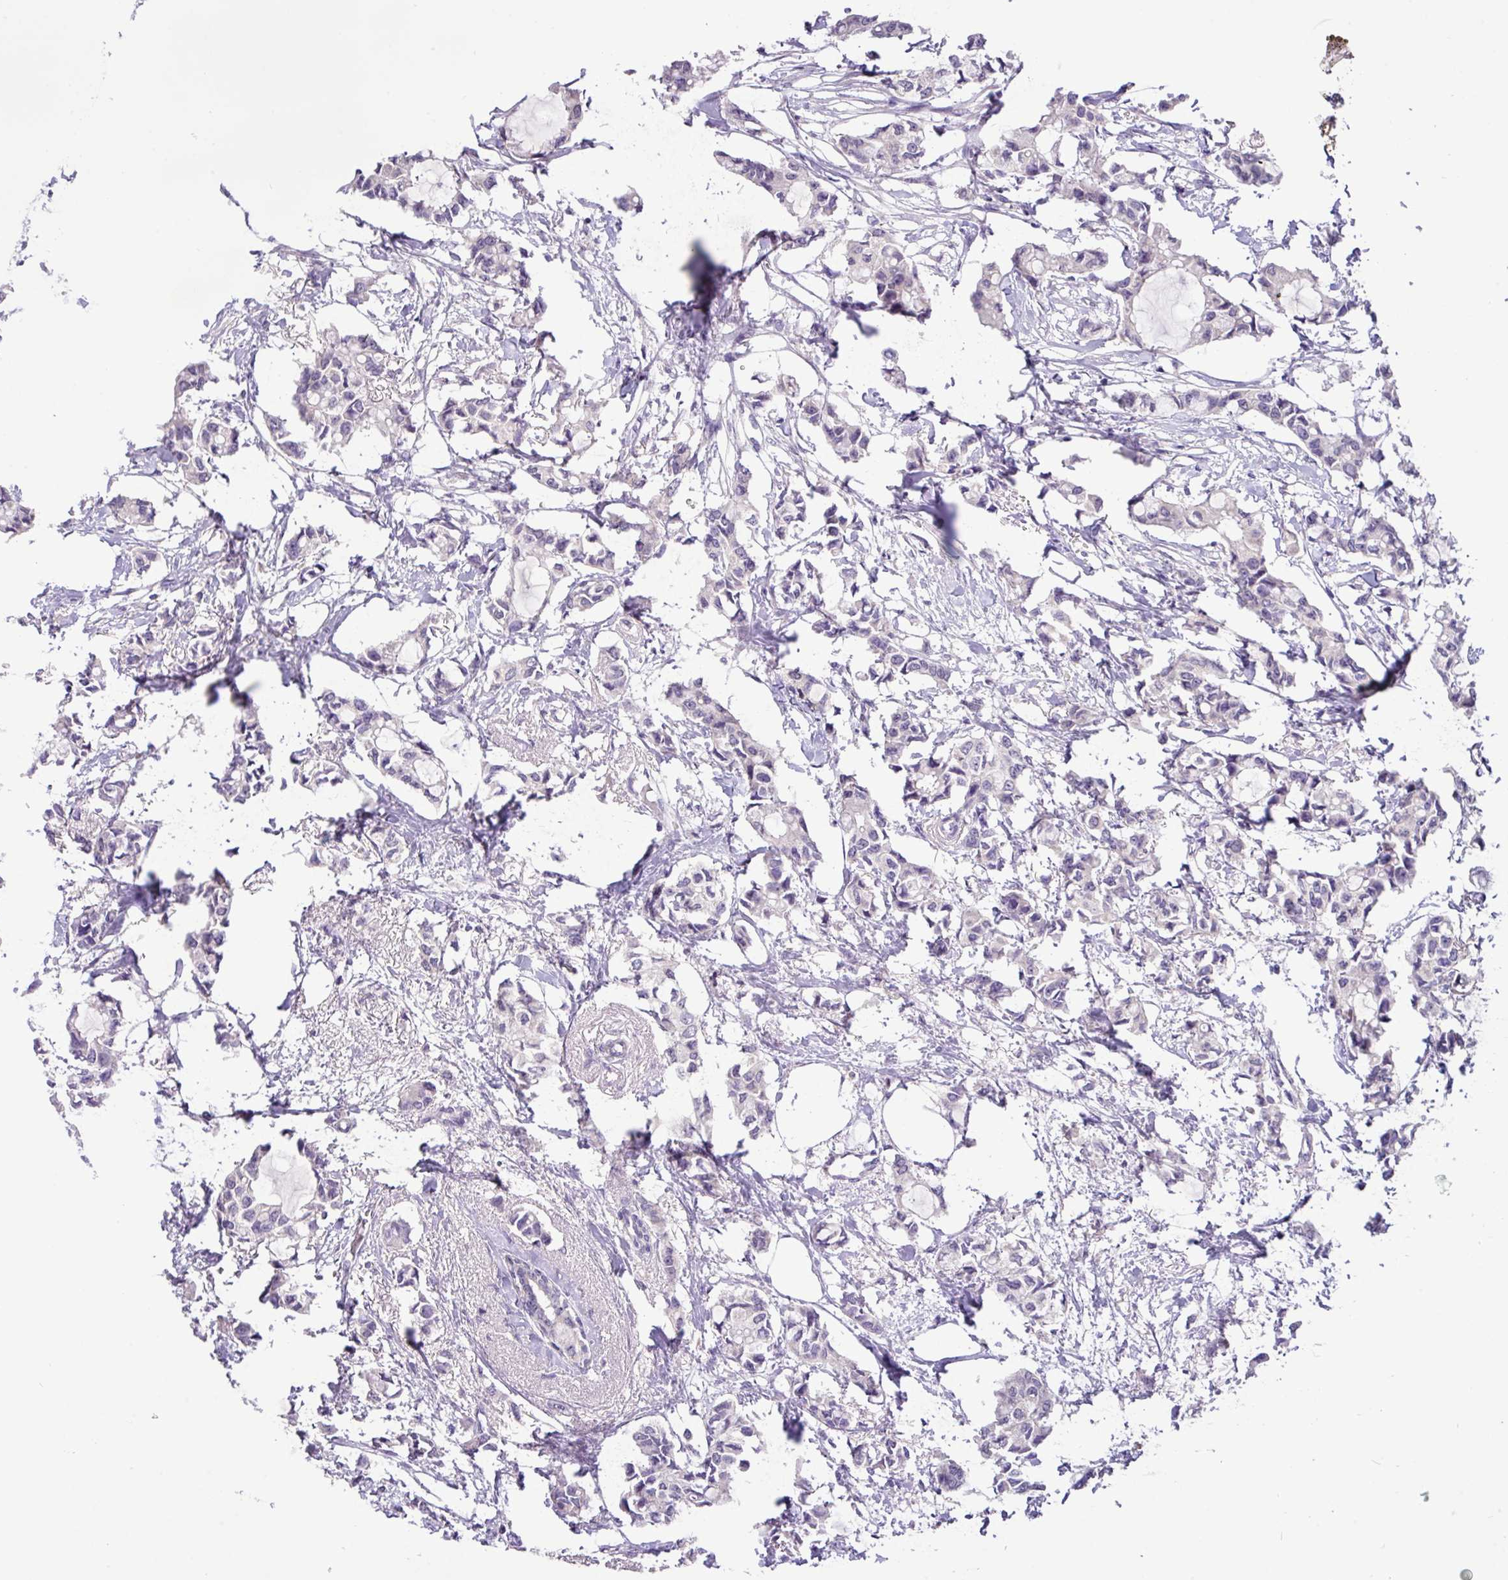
{"staining": {"intensity": "negative", "quantity": "none", "location": "none"}, "tissue": "breast cancer", "cell_type": "Tumor cells", "image_type": "cancer", "snomed": [{"axis": "morphology", "description": "Duct carcinoma"}, {"axis": "topography", "description": "Breast"}], "caption": "This is an IHC histopathology image of intraductal carcinoma (breast). There is no staining in tumor cells.", "gene": "PAX8", "patient": {"sex": "female", "age": 73}}